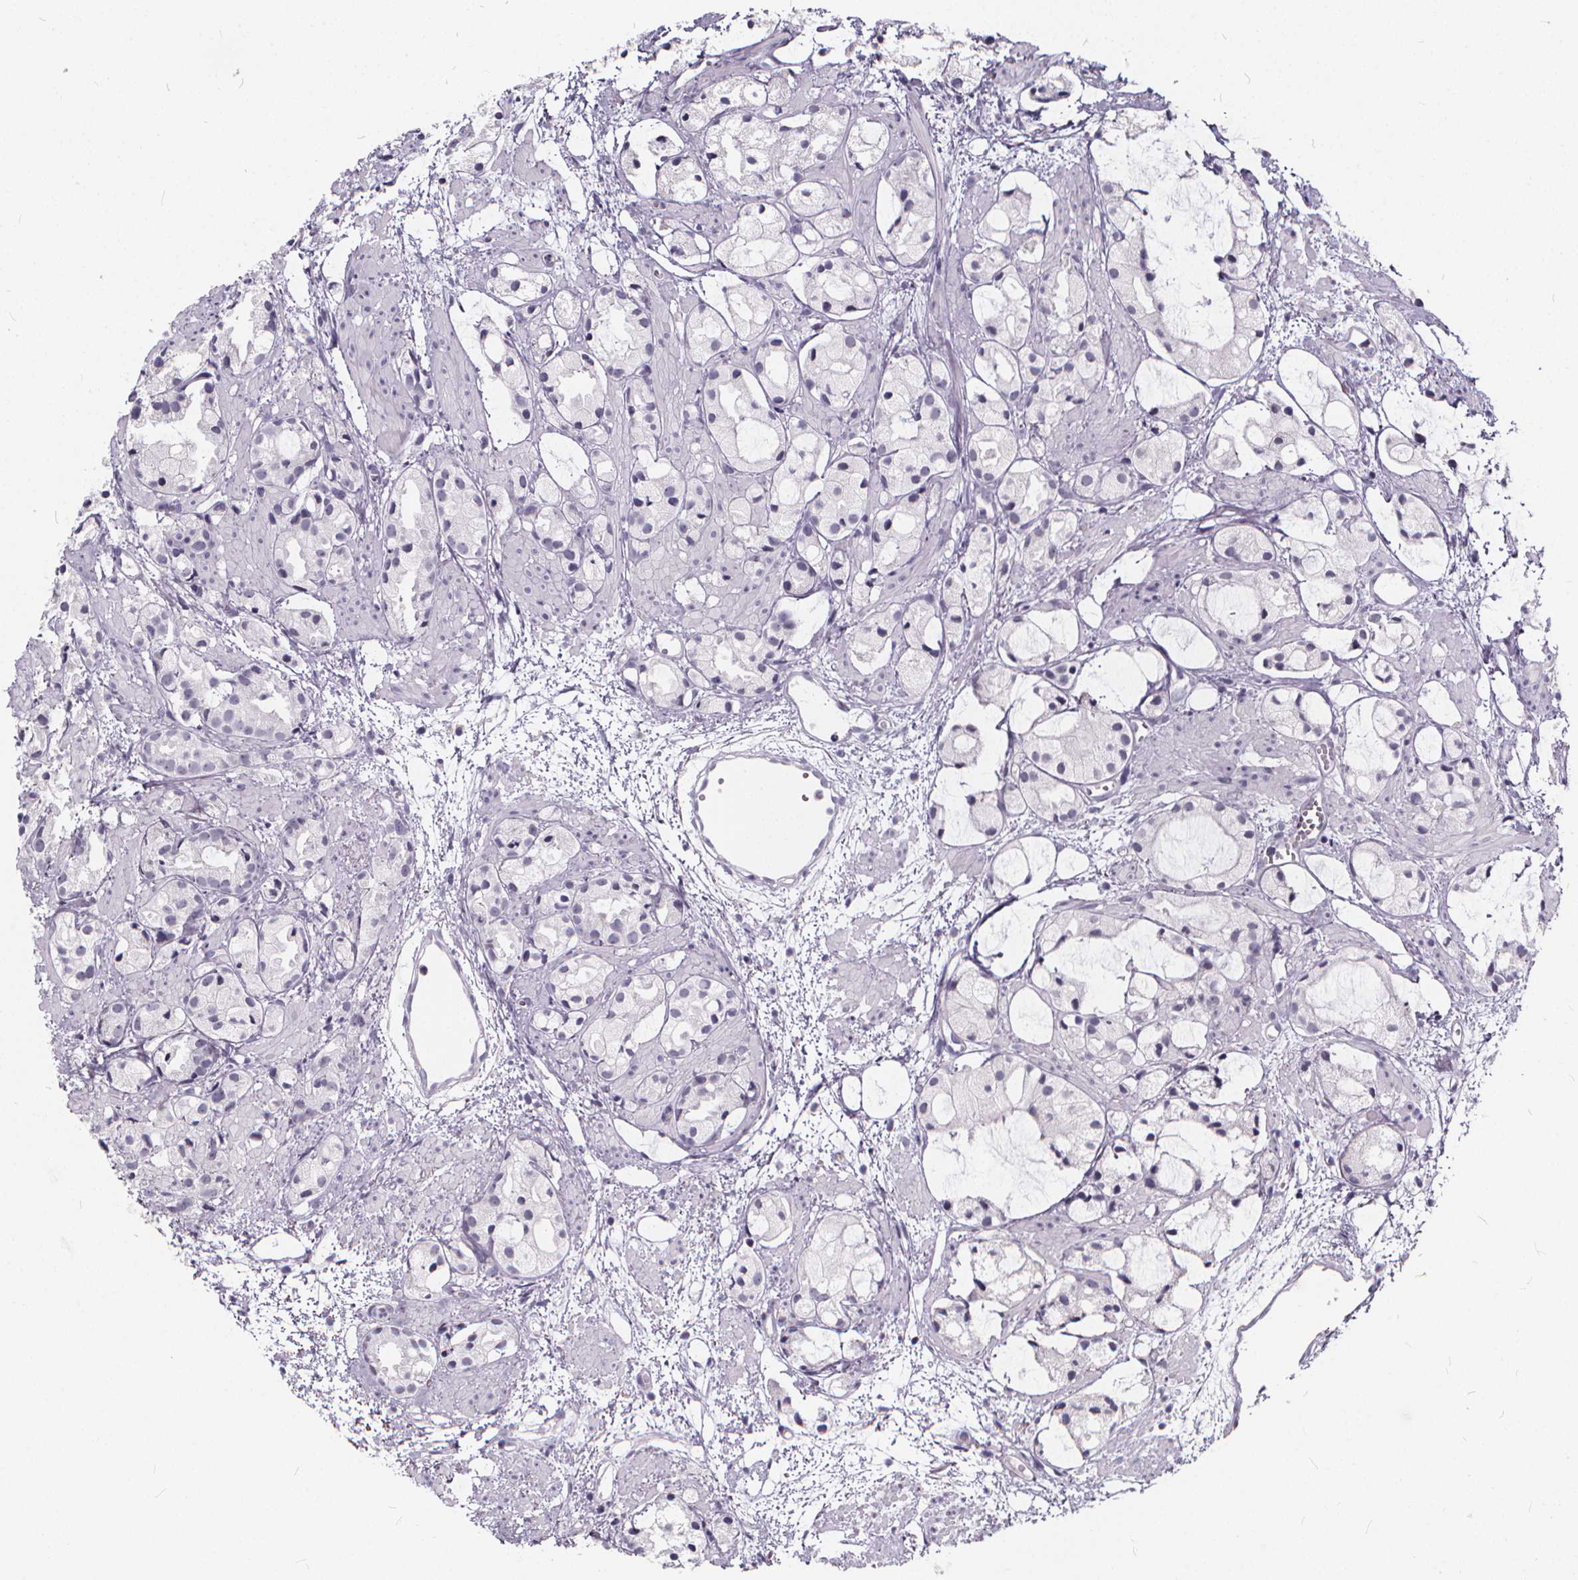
{"staining": {"intensity": "negative", "quantity": "none", "location": "none"}, "tissue": "prostate cancer", "cell_type": "Tumor cells", "image_type": "cancer", "snomed": [{"axis": "morphology", "description": "Adenocarcinoma, High grade"}, {"axis": "topography", "description": "Prostate"}], "caption": "Tumor cells are negative for protein expression in human prostate high-grade adenocarcinoma.", "gene": "SPEF2", "patient": {"sex": "male", "age": 85}}